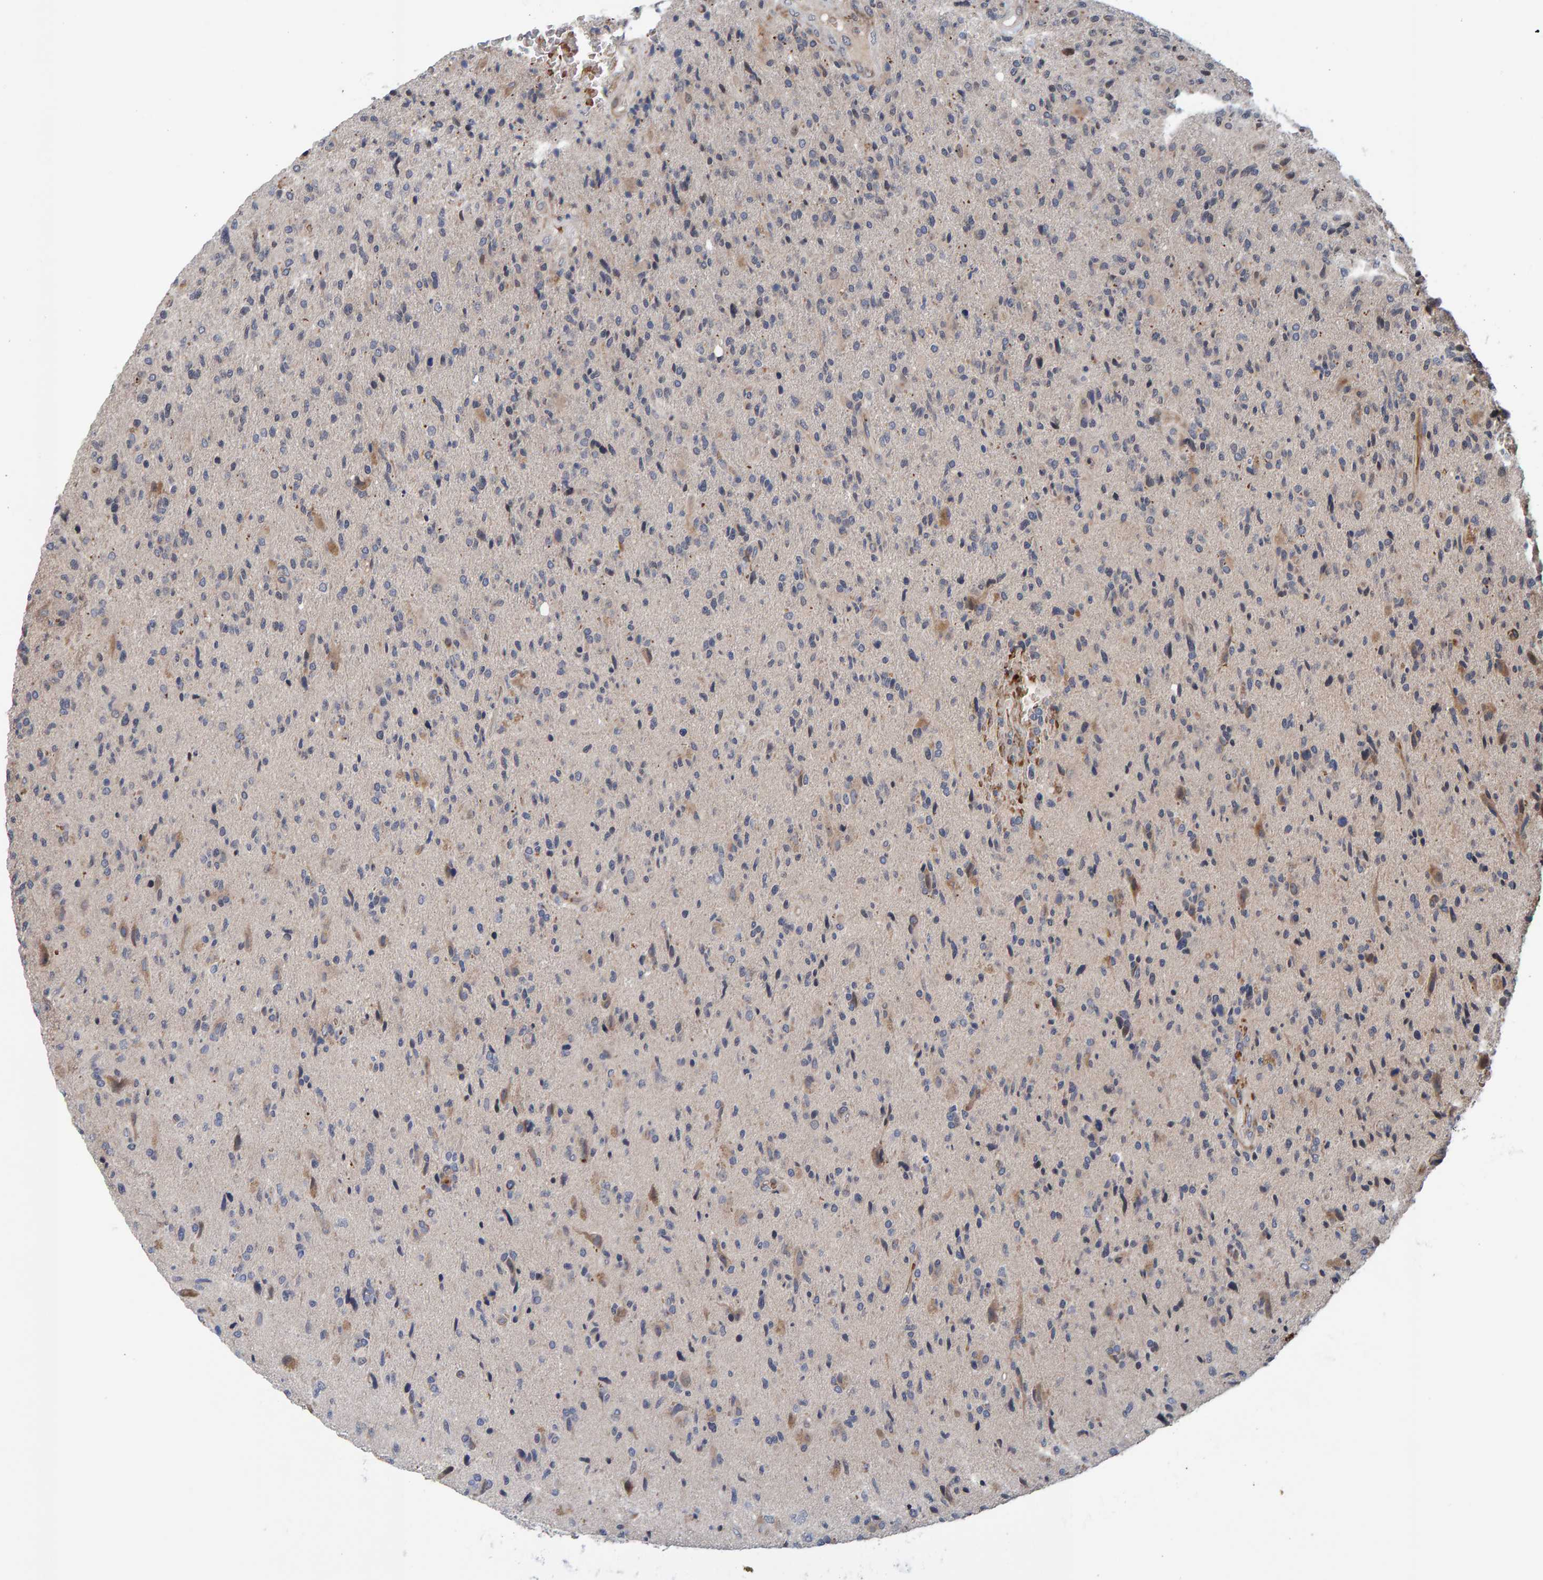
{"staining": {"intensity": "negative", "quantity": "none", "location": "none"}, "tissue": "glioma", "cell_type": "Tumor cells", "image_type": "cancer", "snomed": [{"axis": "morphology", "description": "Glioma, malignant, High grade"}, {"axis": "topography", "description": "Brain"}], "caption": "Immunohistochemical staining of human glioma reveals no significant staining in tumor cells.", "gene": "MFSD6L", "patient": {"sex": "male", "age": 72}}